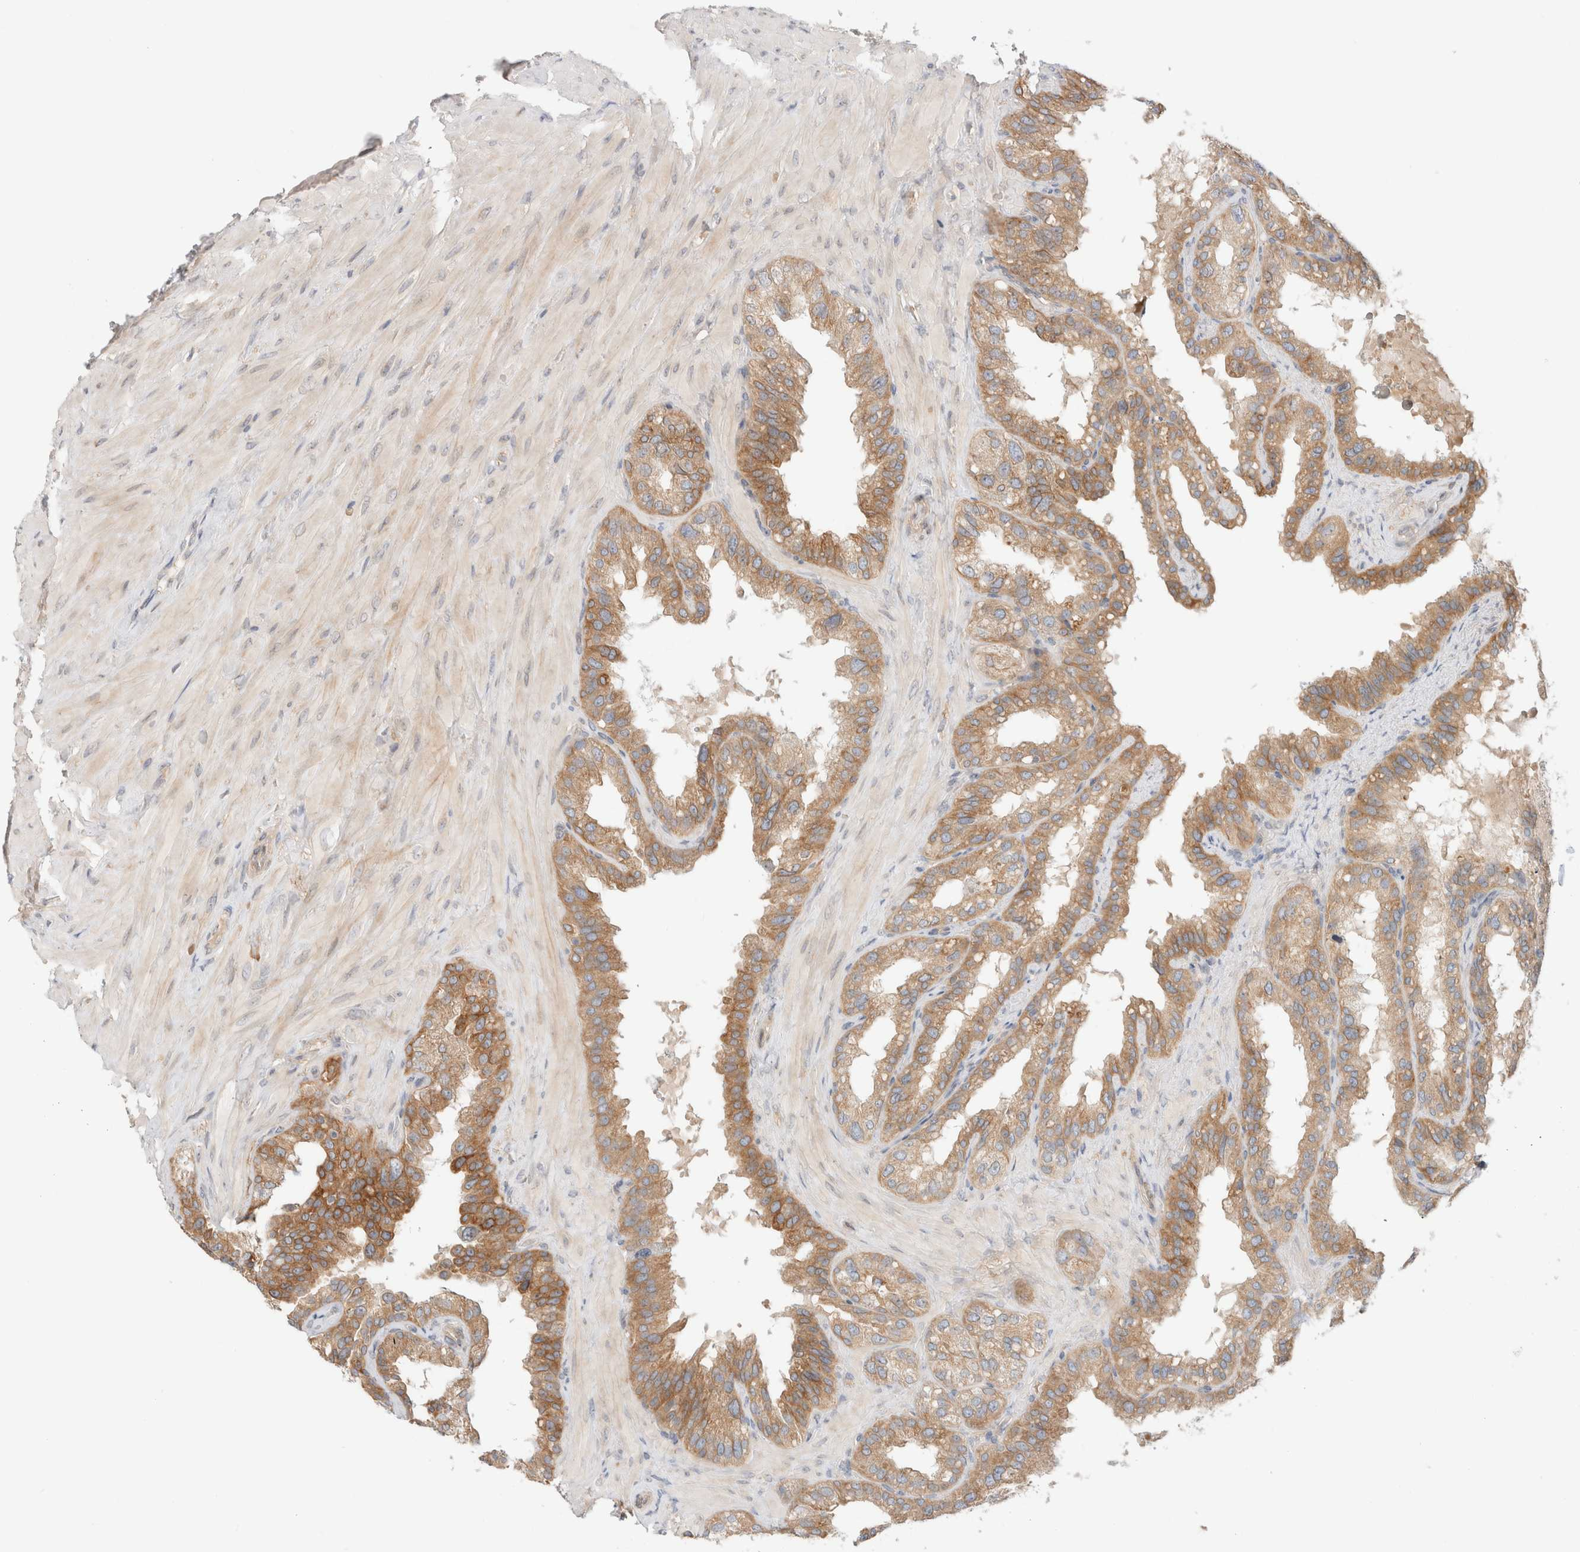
{"staining": {"intensity": "moderate", "quantity": ">75%", "location": "cytoplasmic/membranous"}, "tissue": "seminal vesicle", "cell_type": "Glandular cells", "image_type": "normal", "snomed": [{"axis": "morphology", "description": "Normal tissue, NOS"}, {"axis": "topography", "description": "Seminal veicle"}], "caption": "DAB (3,3'-diaminobenzidine) immunohistochemical staining of benign seminal vesicle reveals moderate cytoplasmic/membranous protein expression in approximately >75% of glandular cells.", "gene": "MARK3", "patient": {"sex": "male", "age": 68}}